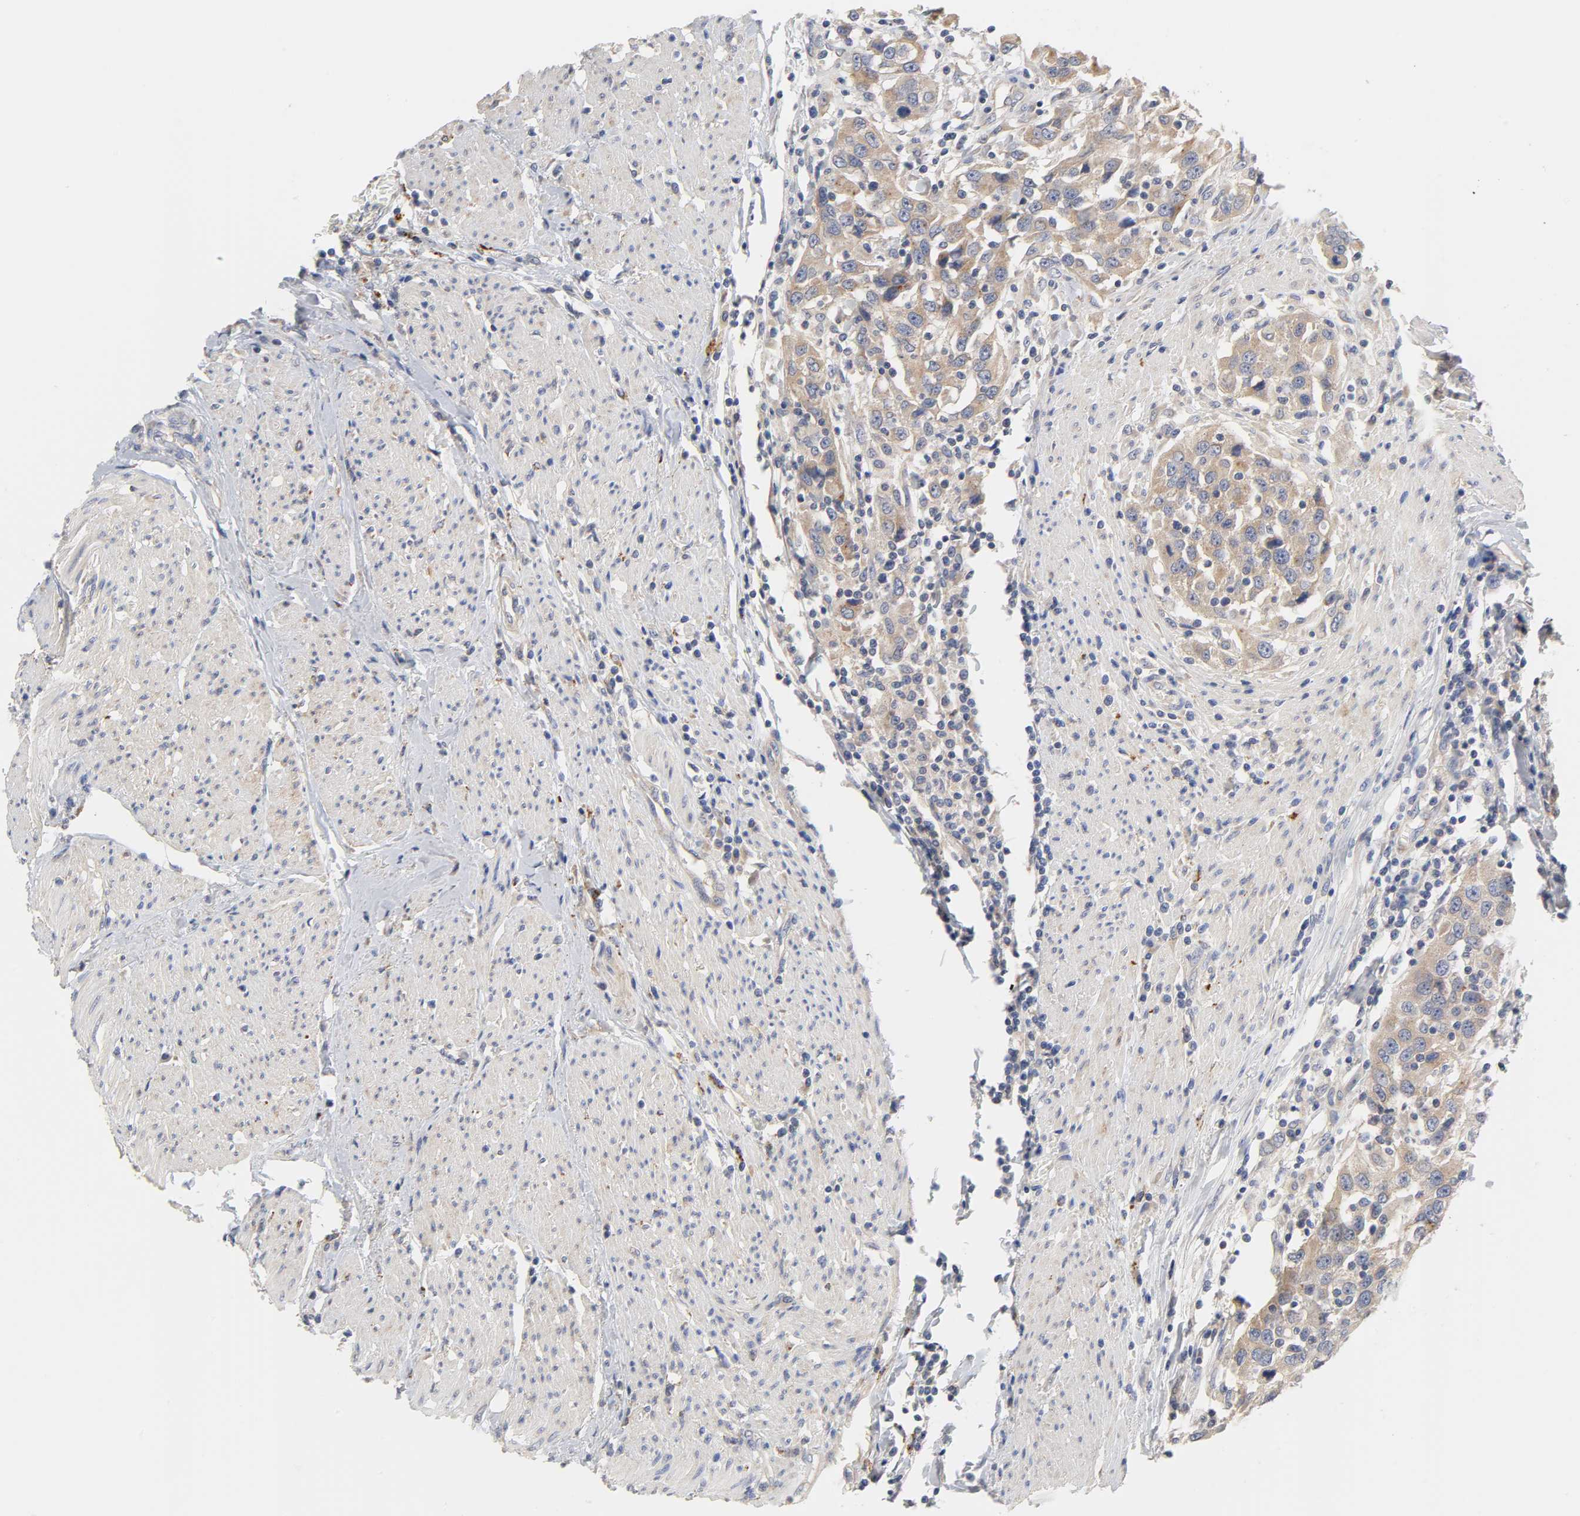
{"staining": {"intensity": "moderate", "quantity": ">75%", "location": "cytoplasmic/membranous"}, "tissue": "urothelial cancer", "cell_type": "Tumor cells", "image_type": "cancer", "snomed": [{"axis": "morphology", "description": "Urothelial carcinoma, High grade"}, {"axis": "topography", "description": "Urinary bladder"}], "caption": "The photomicrograph exhibits staining of urothelial cancer, revealing moderate cytoplasmic/membranous protein staining (brown color) within tumor cells.", "gene": "C17orf75", "patient": {"sex": "female", "age": 80}}